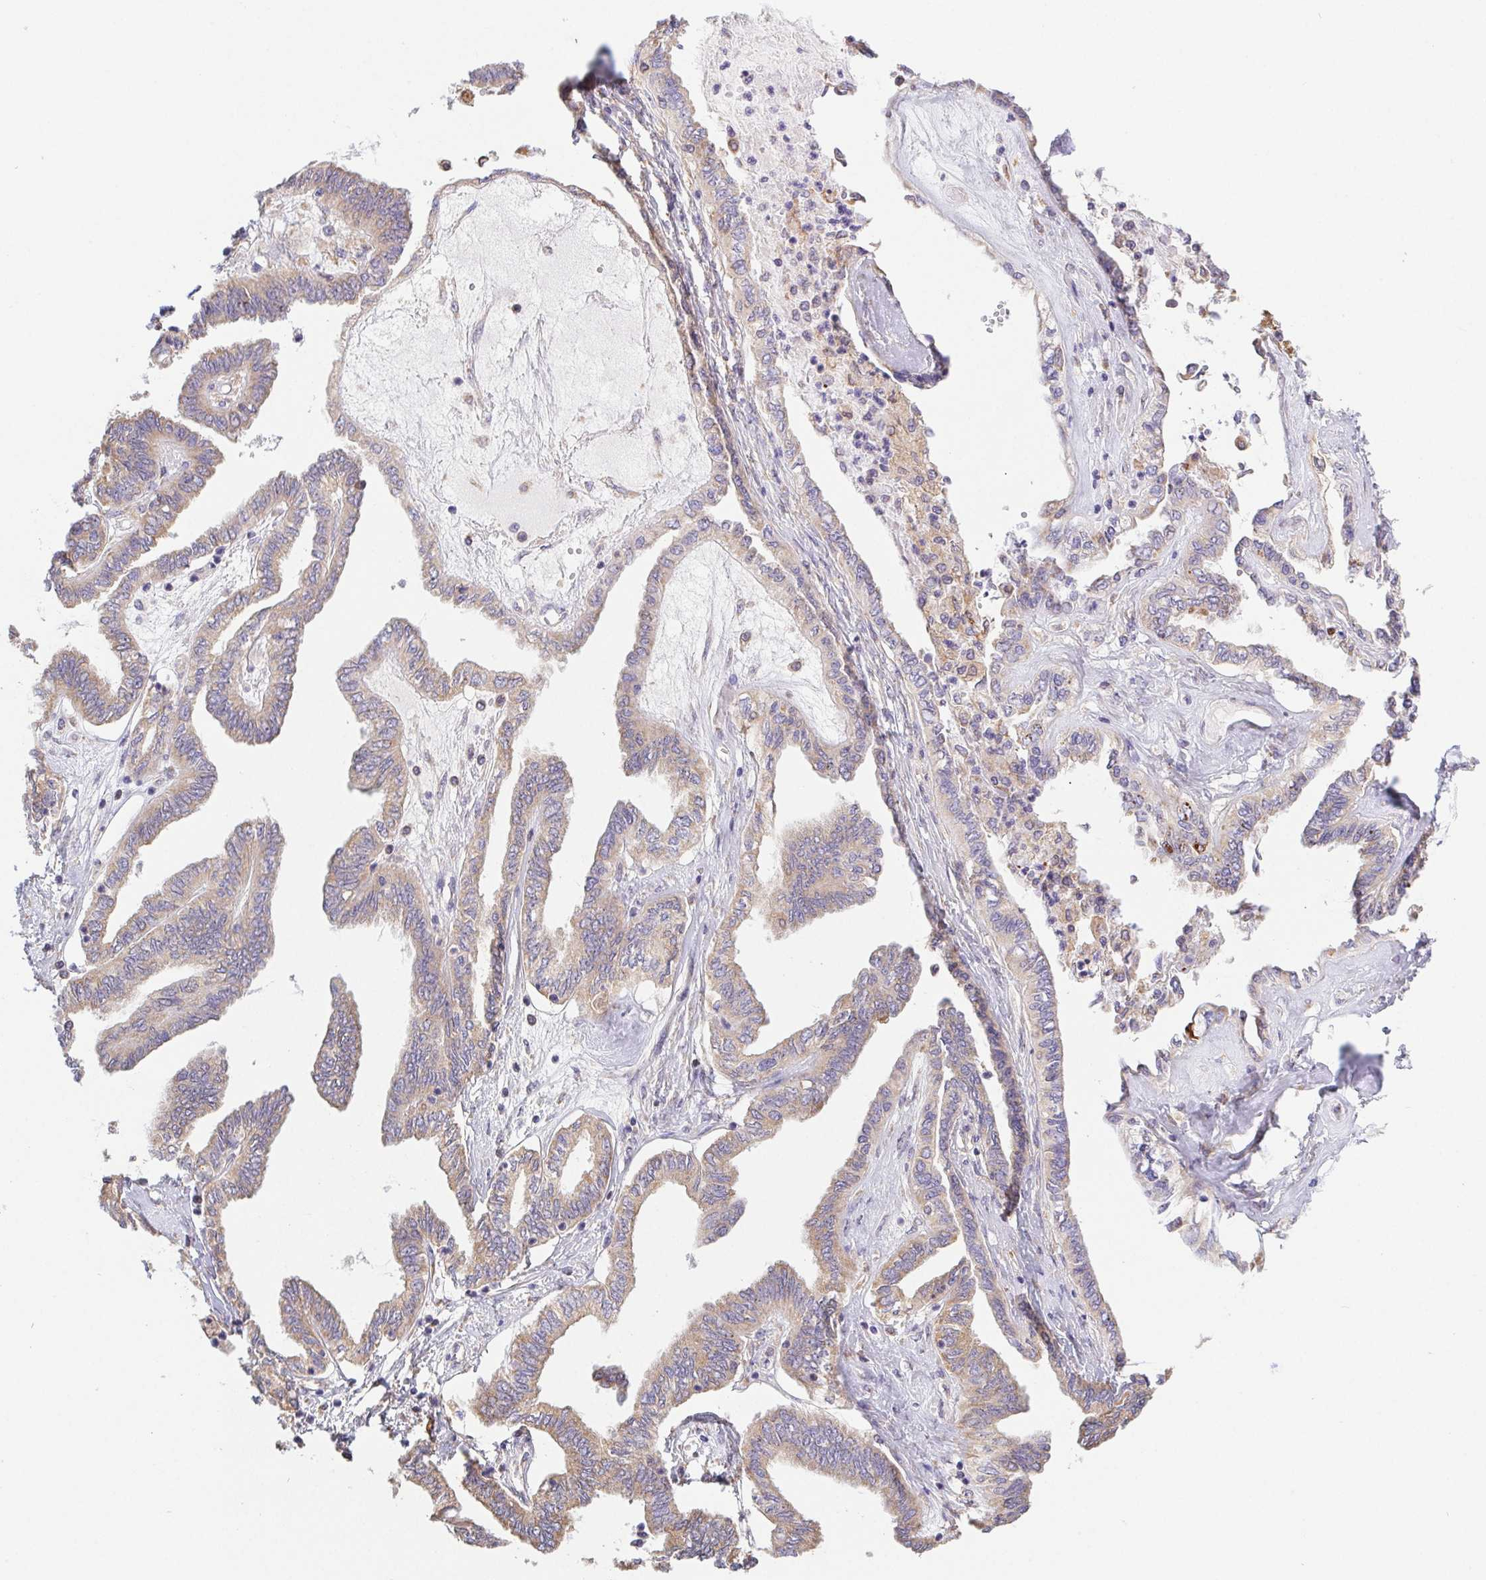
{"staining": {"intensity": "weak", "quantity": ">75%", "location": "cytoplasmic/membranous"}, "tissue": "ovarian cancer", "cell_type": "Tumor cells", "image_type": "cancer", "snomed": [{"axis": "morphology", "description": "Carcinoma, endometroid"}, {"axis": "topography", "description": "Ovary"}], "caption": "Approximately >75% of tumor cells in human ovarian endometroid carcinoma exhibit weak cytoplasmic/membranous protein expression as visualized by brown immunohistochemical staining.", "gene": "ADAM8", "patient": {"sex": "female", "age": 70}}